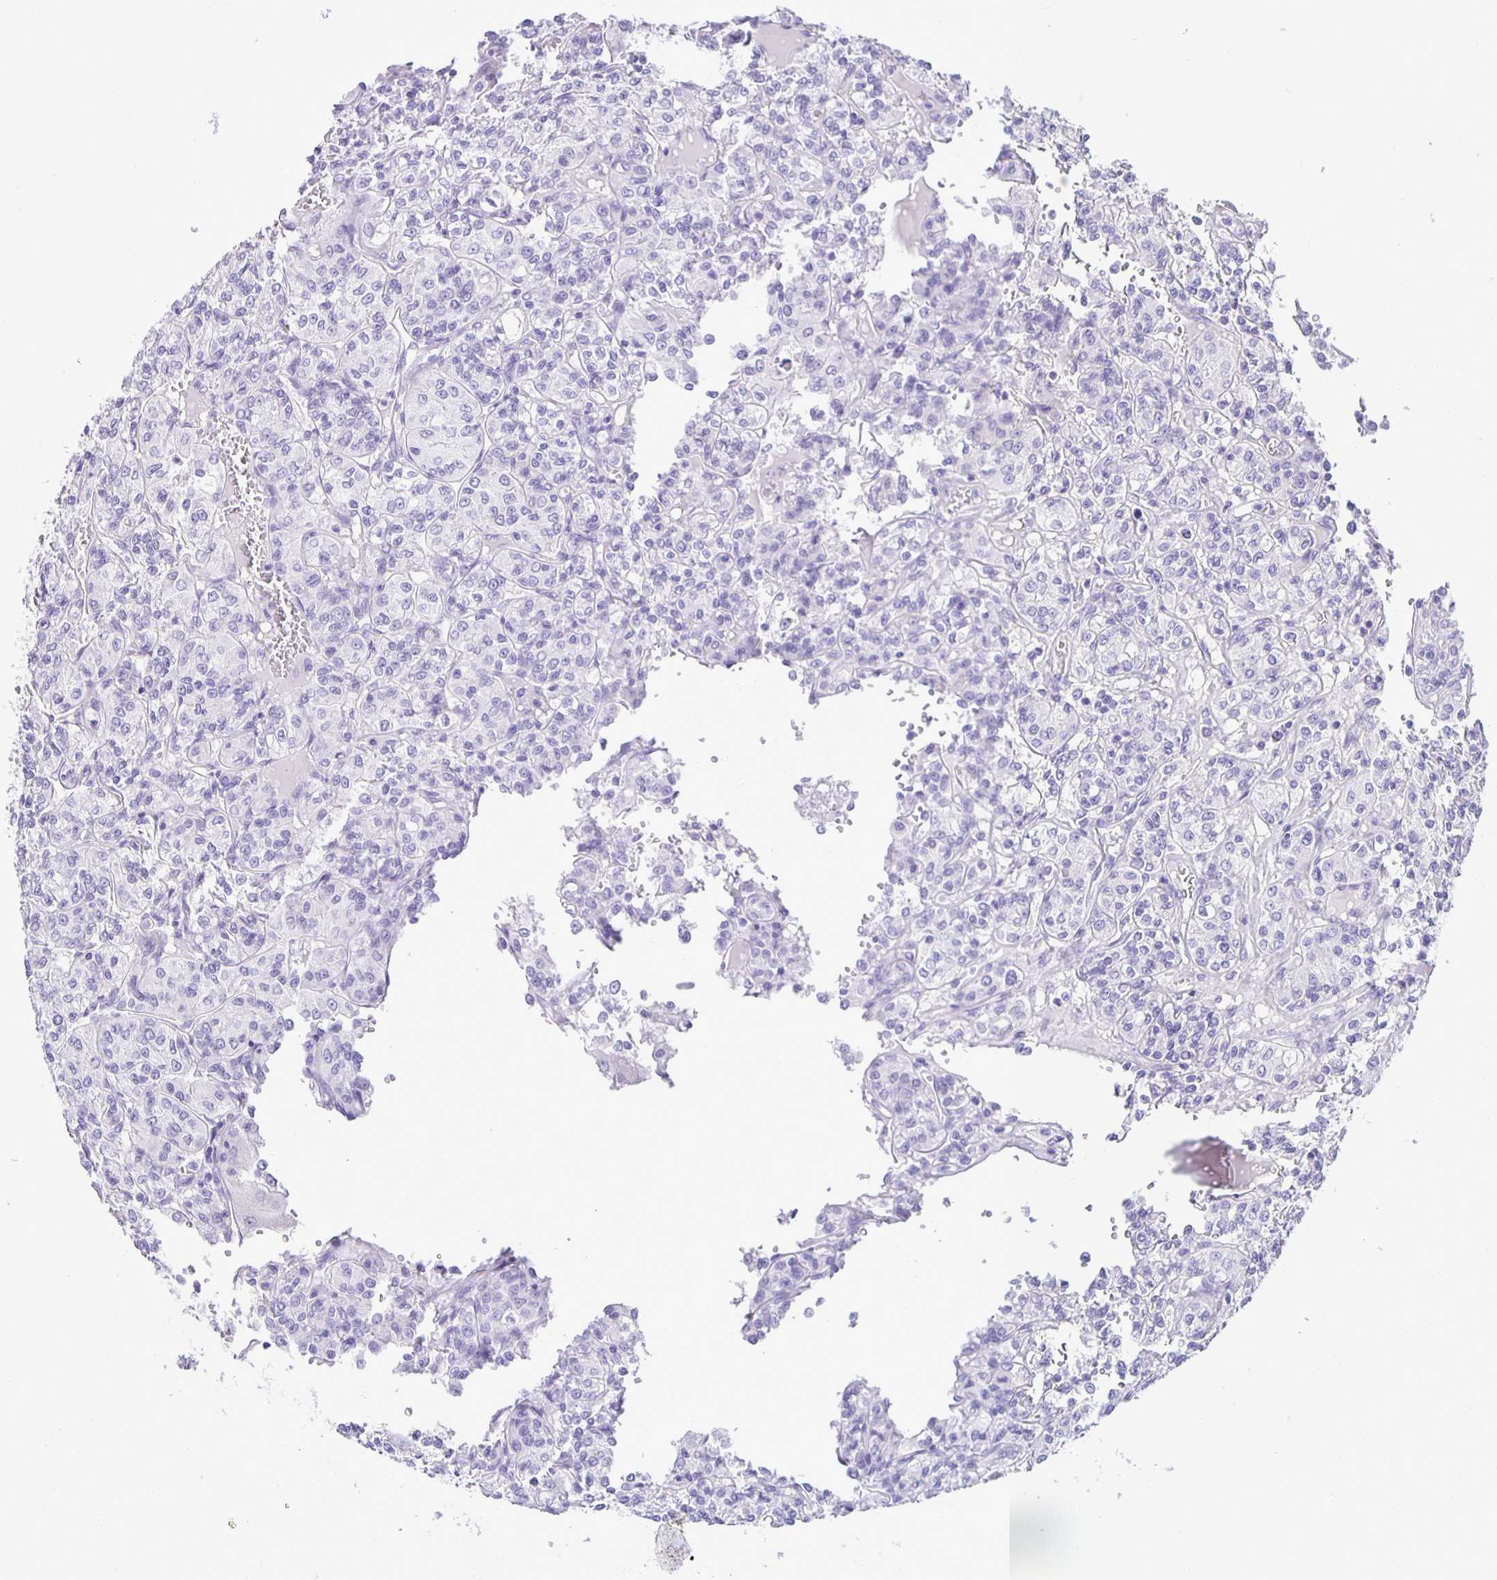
{"staining": {"intensity": "negative", "quantity": "none", "location": "none"}, "tissue": "renal cancer", "cell_type": "Tumor cells", "image_type": "cancer", "snomed": [{"axis": "morphology", "description": "Adenocarcinoma, NOS"}, {"axis": "topography", "description": "Kidney"}], "caption": "This is a image of IHC staining of renal cancer (adenocarcinoma), which shows no staining in tumor cells.", "gene": "EZHIP", "patient": {"sex": "male", "age": 36}}